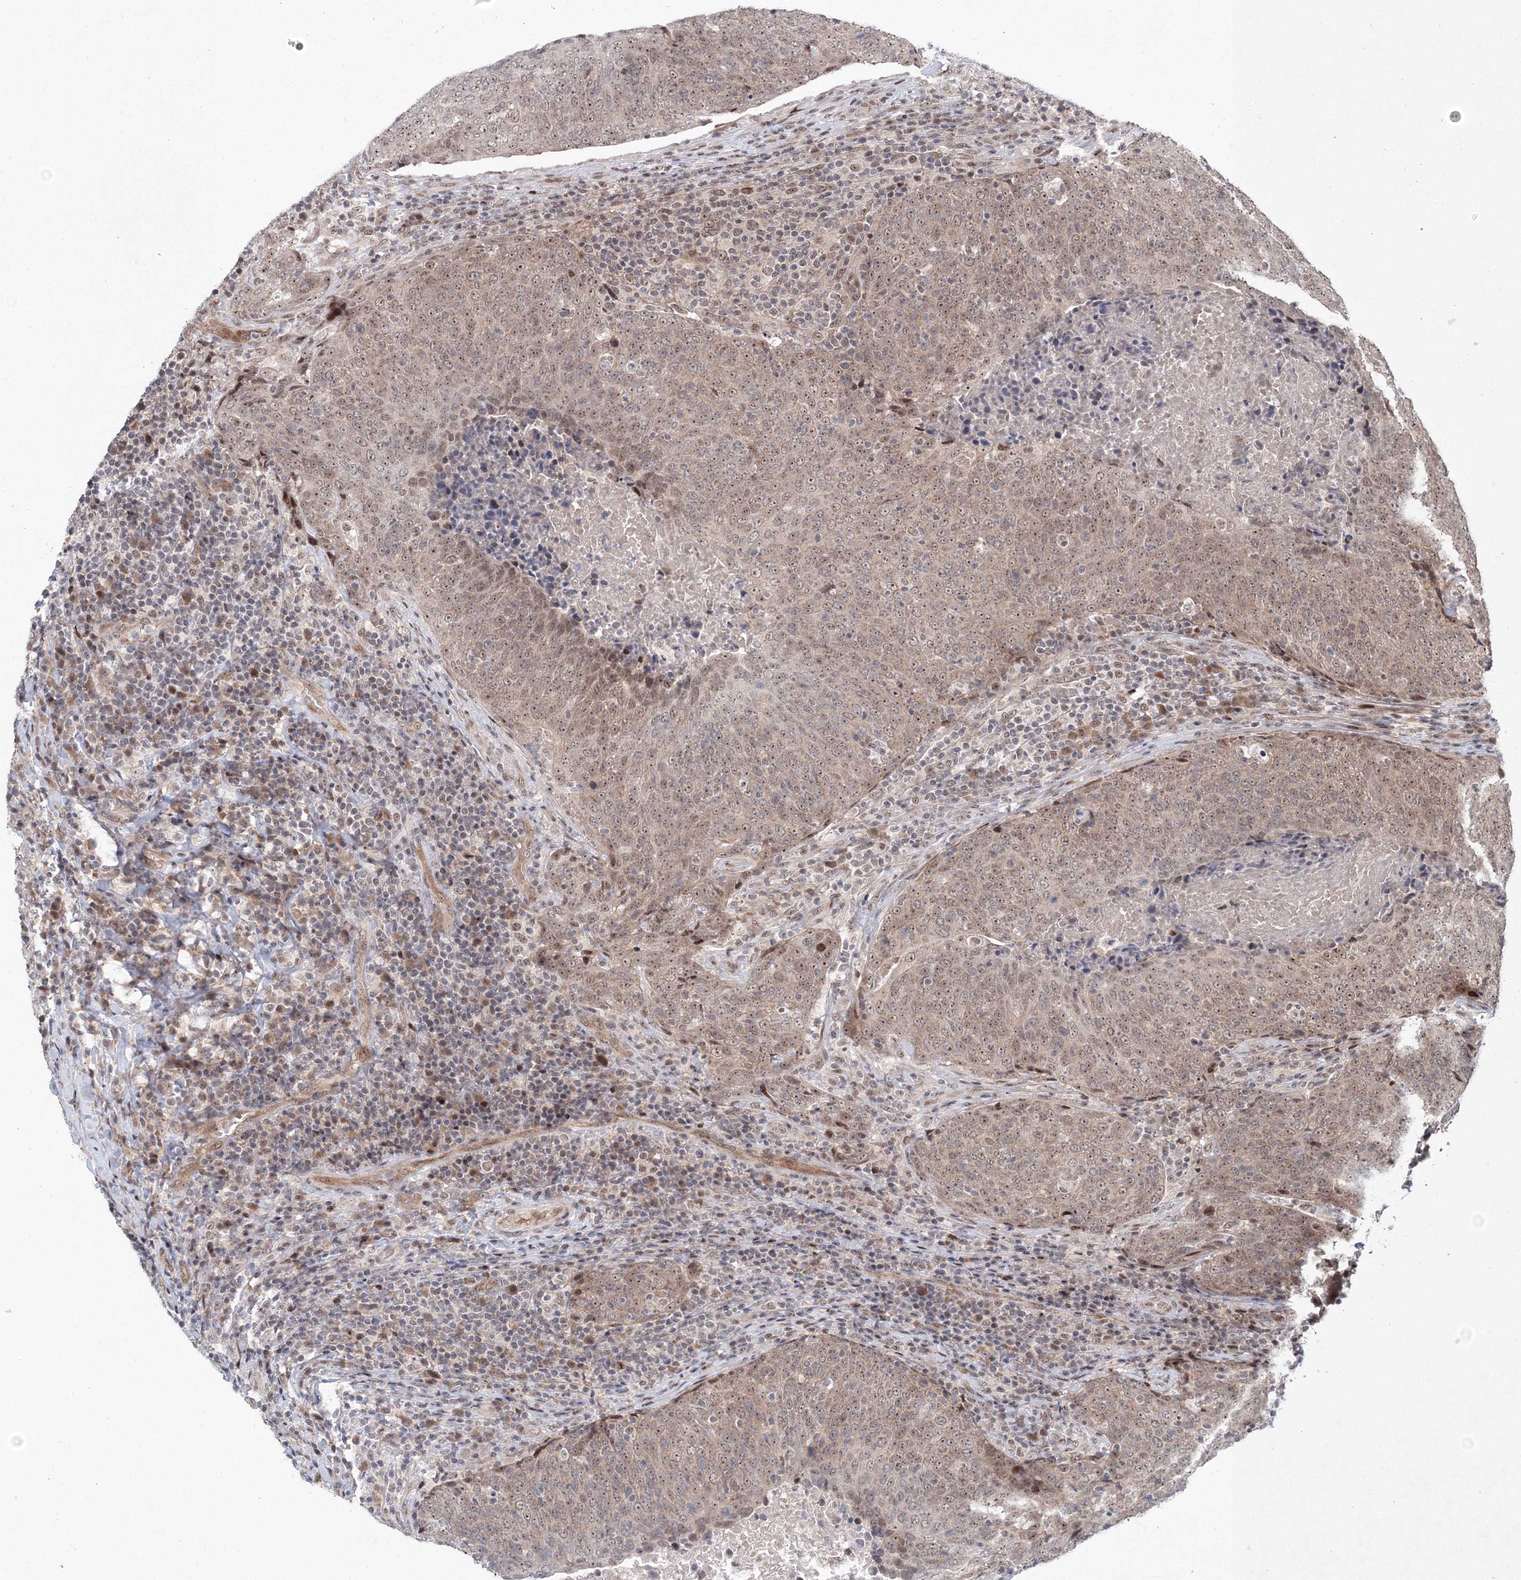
{"staining": {"intensity": "moderate", "quantity": "25%-75%", "location": "cytoplasmic/membranous,nuclear"}, "tissue": "head and neck cancer", "cell_type": "Tumor cells", "image_type": "cancer", "snomed": [{"axis": "morphology", "description": "Squamous cell carcinoma, NOS"}, {"axis": "morphology", "description": "Squamous cell carcinoma, metastatic, NOS"}, {"axis": "topography", "description": "Lymph node"}, {"axis": "topography", "description": "Head-Neck"}], "caption": "Human head and neck metastatic squamous cell carcinoma stained for a protein (brown) shows moderate cytoplasmic/membranous and nuclear positive staining in about 25%-75% of tumor cells.", "gene": "NOA1", "patient": {"sex": "male", "age": 62}}